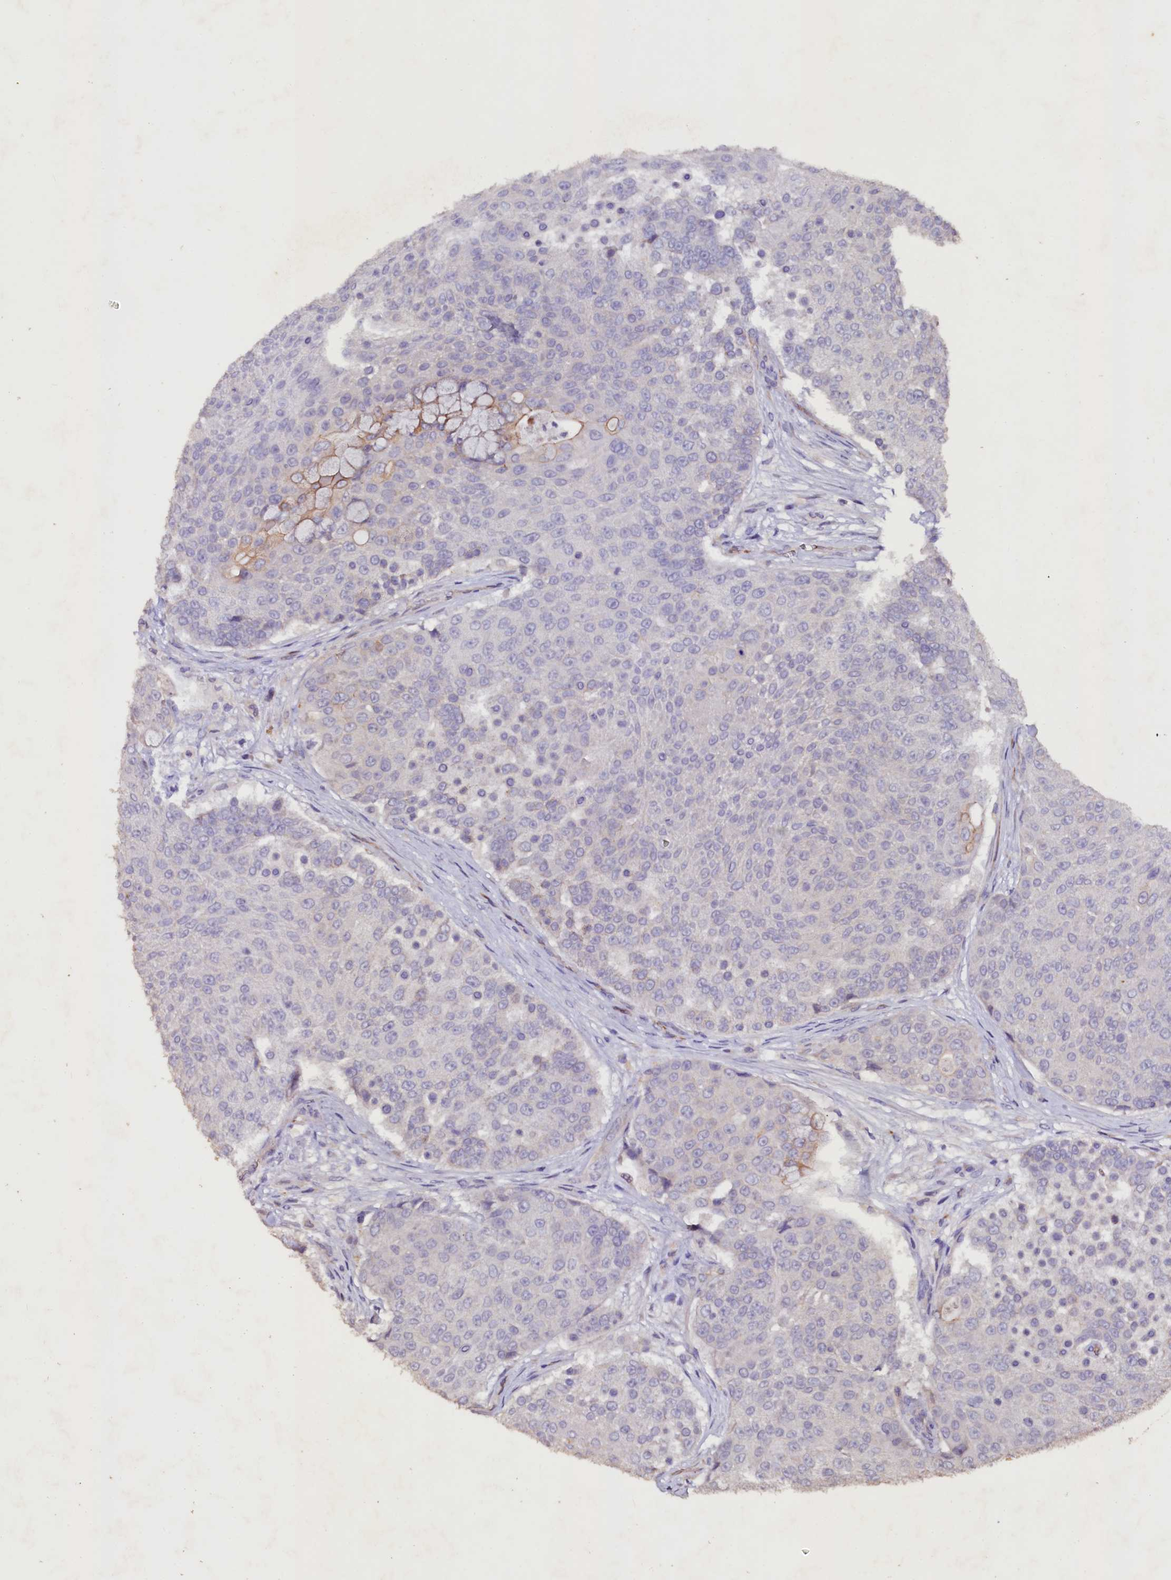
{"staining": {"intensity": "negative", "quantity": "none", "location": "none"}, "tissue": "urothelial cancer", "cell_type": "Tumor cells", "image_type": "cancer", "snomed": [{"axis": "morphology", "description": "Urothelial carcinoma, High grade"}, {"axis": "topography", "description": "Urinary bladder"}], "caption": "The micrograph demonstrates no staining of tumor cells in urothelial cancer.", "gene": "VPS36", "patient": {"sex": "female", "age": 63}}